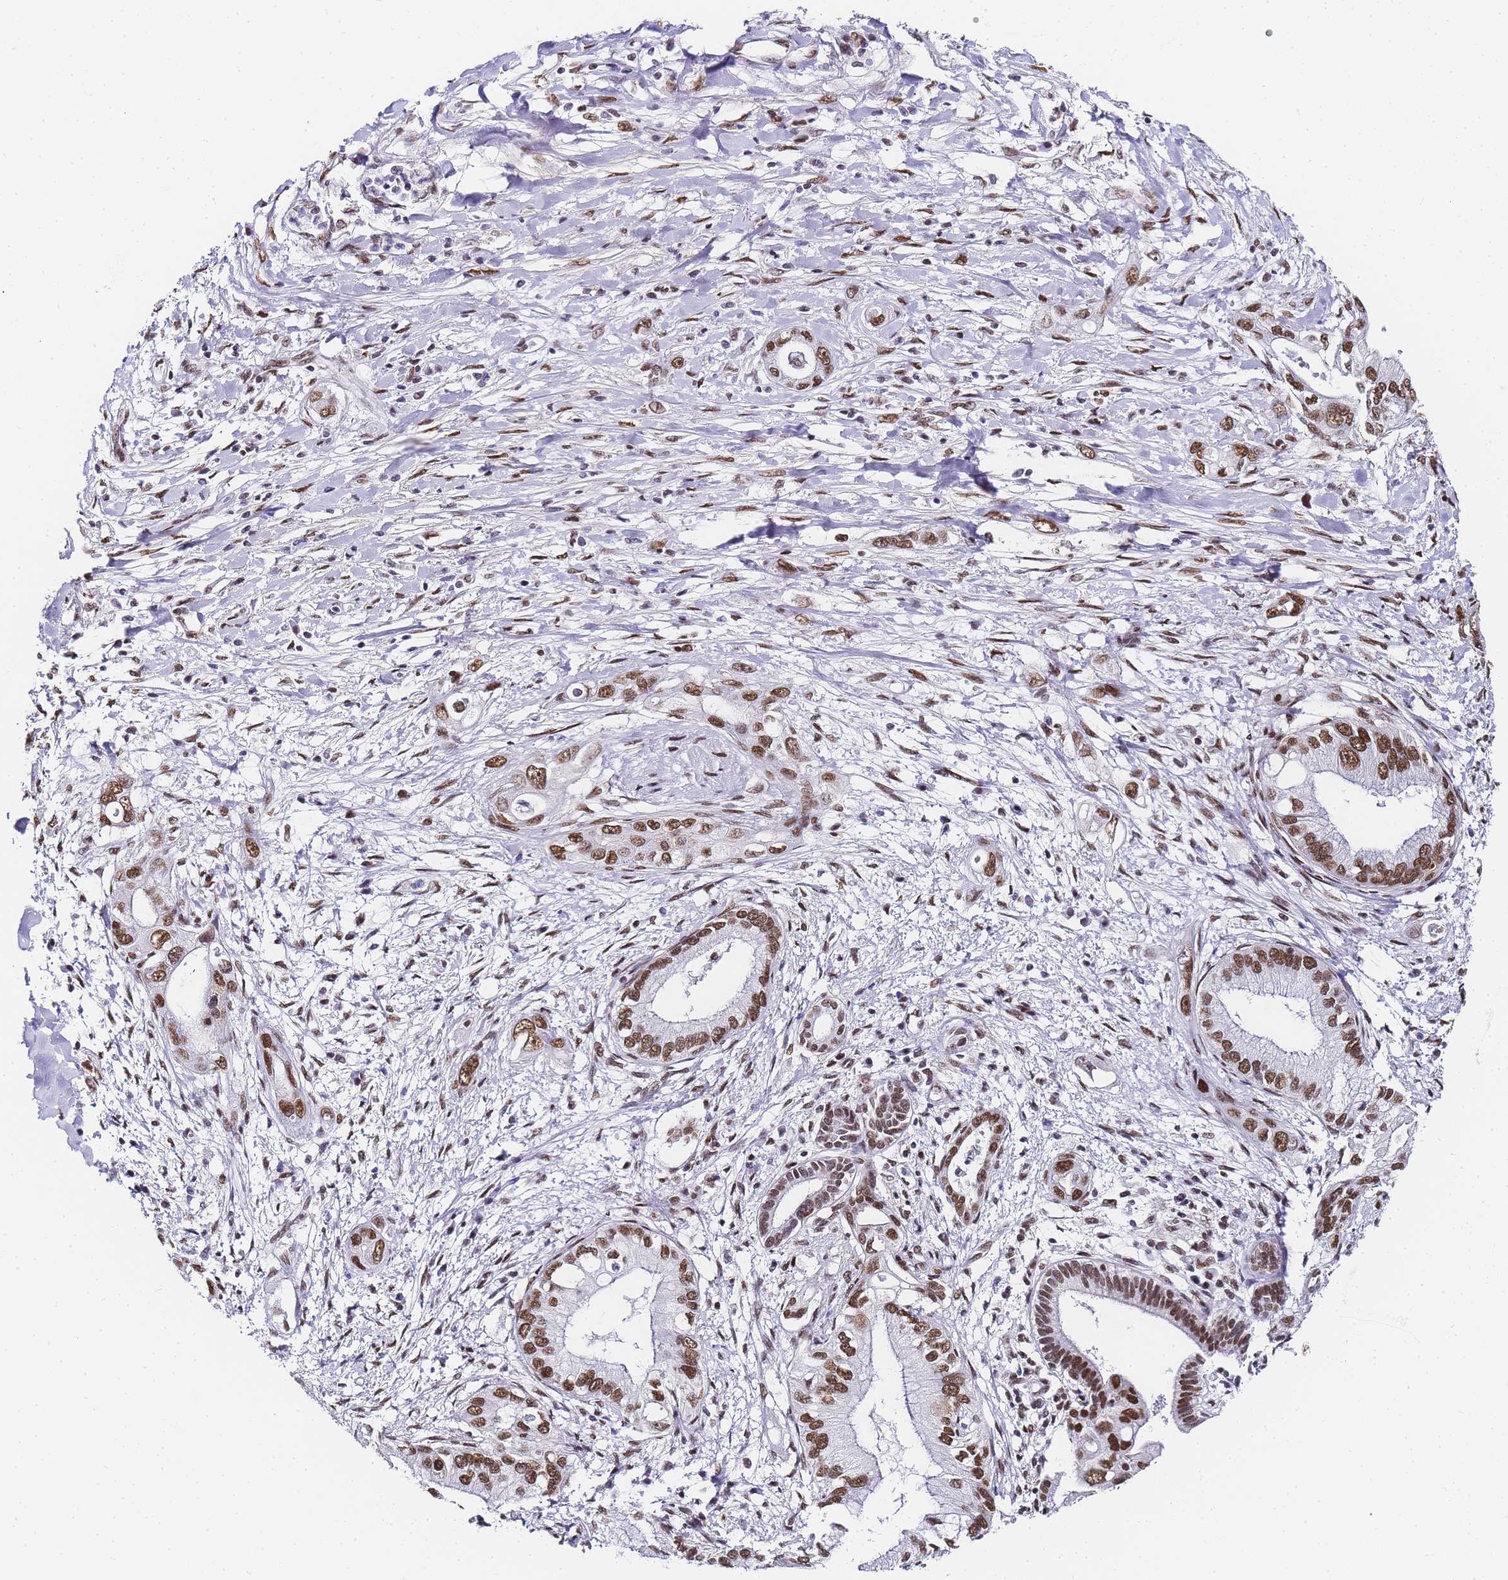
{"staining": {"intensity": "moderate", "quantity": ">75%", "location": "nuclear"}, "tissue": "pancreatic cancer", "cell_type": "Tumor cells", "image_type": "cancer", "snomed": [{"axis": "morphology", "description": "Inflammation, NOS"}, {"axis": "morphology", "description": "Adenocarcinoma, NOS"}, {"axis": "topography", "description": "Pancreas"}], "caption": "Pancreatic cancer (adenocarcinoma) stained with IHC displays moderate nuclear expression in approximately >75% of tumor cells.", "gene": "POLR1A", "patient": {"sex": "female", "age": 56}}